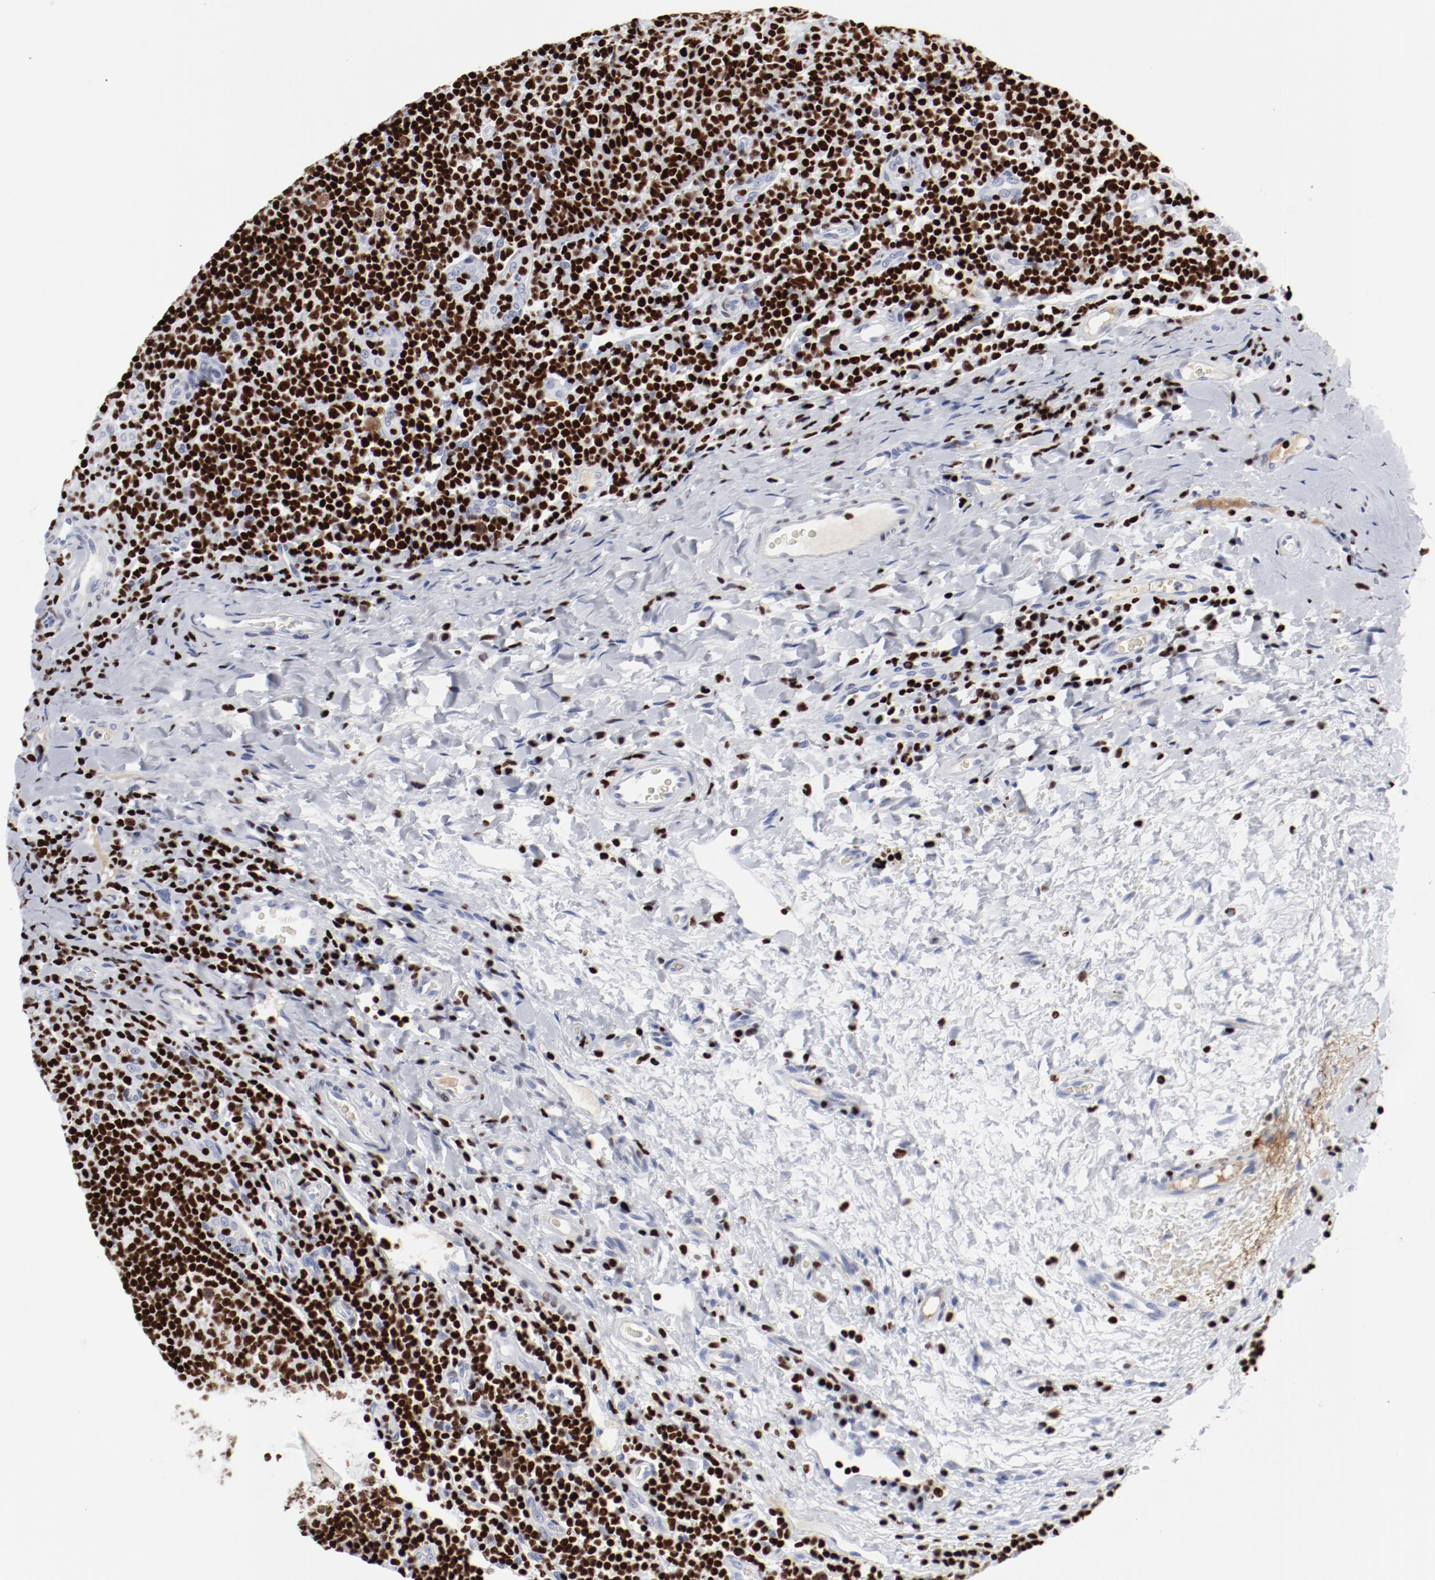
{"staining": {"intensity": "strong", "quantity": ">75%", "location": "nuclear"}, "tissue": "tonsil", "cell_type": "Germinal center cells", "image_type": "normal", "snomed": [{"axis": "morphology", "description": "Normal tissue, NOS"}, {"axis": "topography", "description": "Tonsil"}], "caption": "Tonsil stained with IHC displays strong nuclear staining in approximately >75% of germinal center cells. The staining was performed using DAB (3,3'-diaminobenzidine) to visualize the protein expression in brown, while the nuclei were stained in blue with hematoxylin (Magnification: 20x).", "gene": "SMARCC2", "patient": {"sex": "male", "age": 17}}